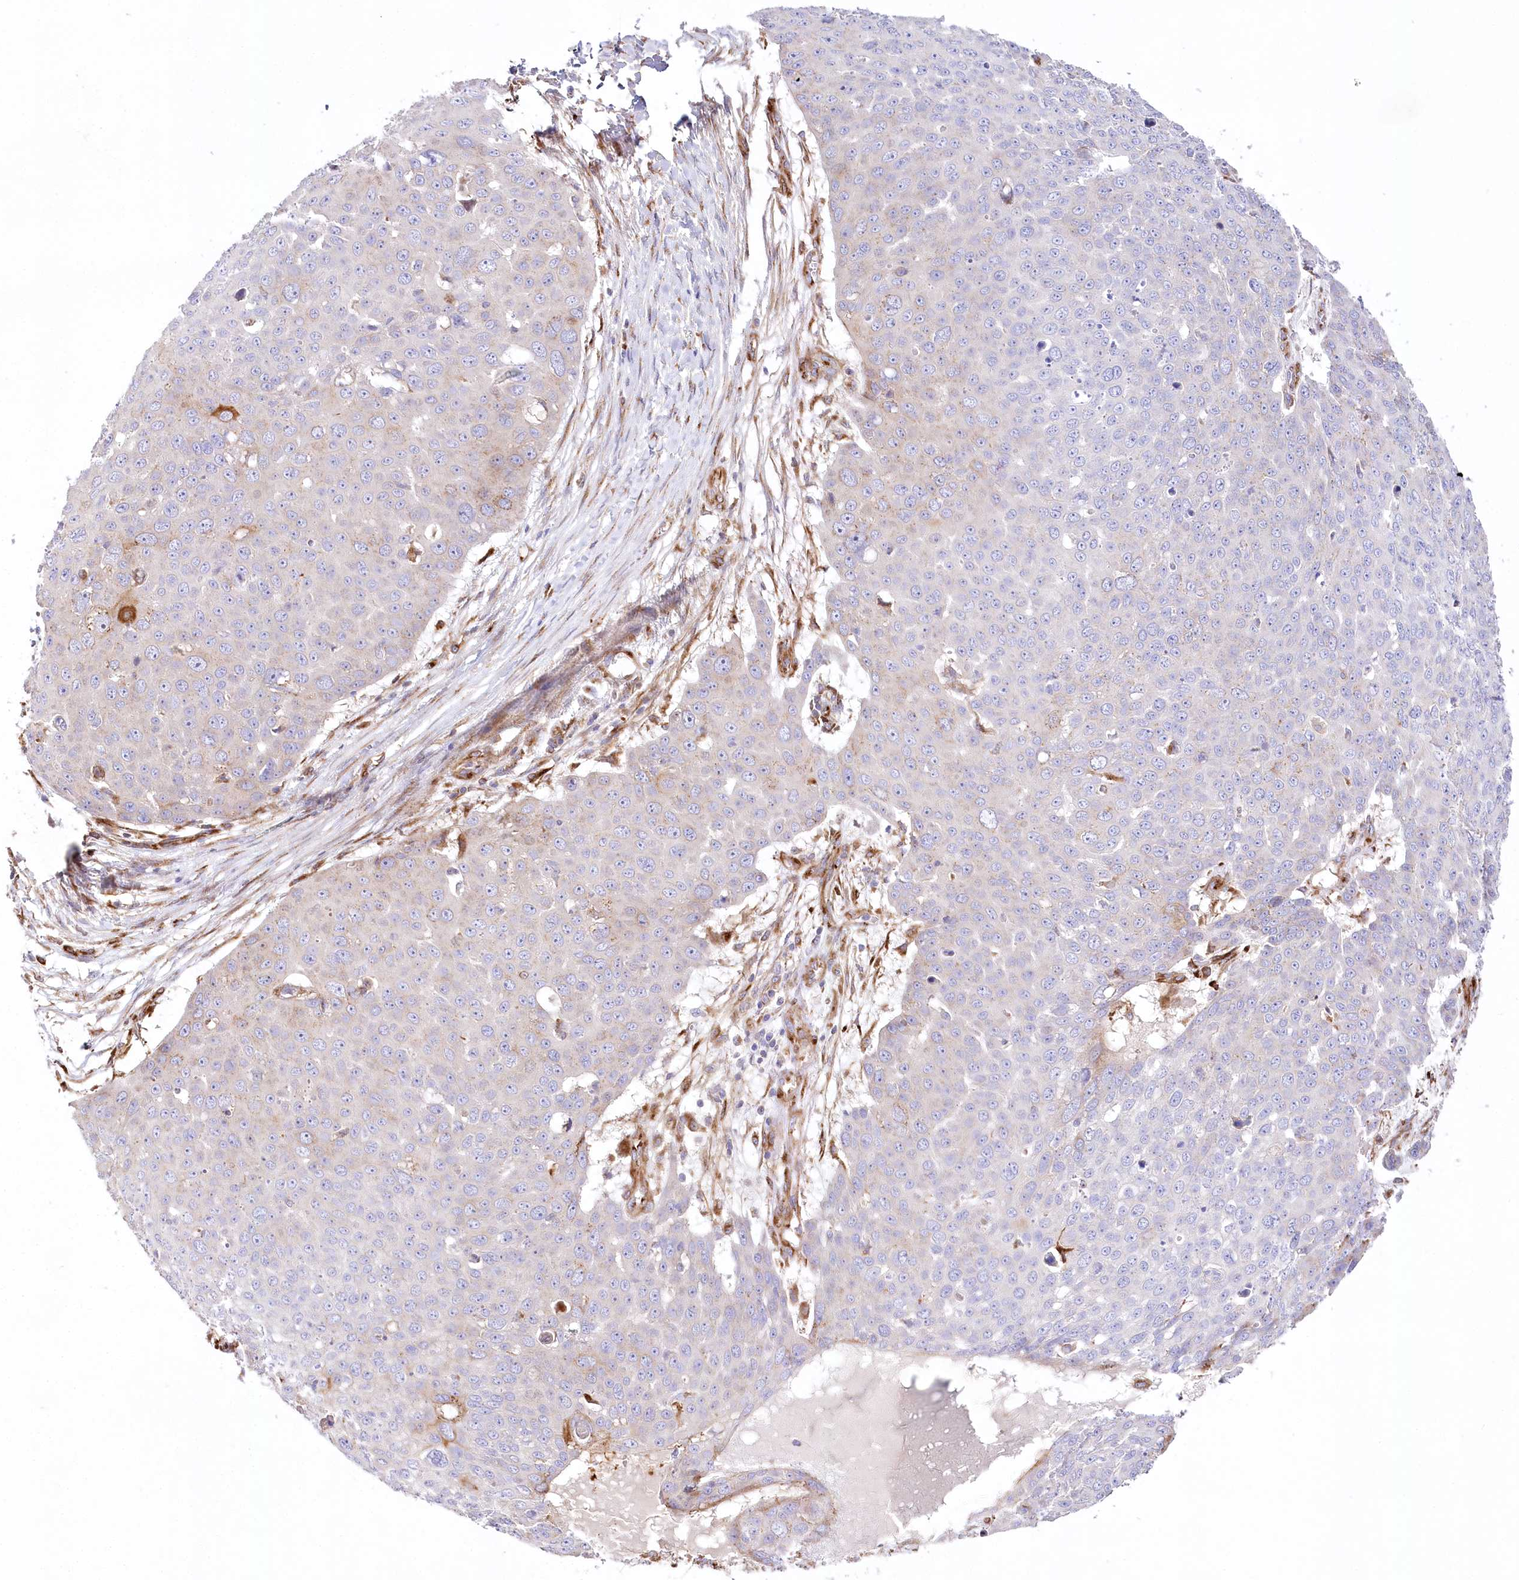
{"staining": {"intensity": "moderate", "quantity": "<25%", "location": "cytoplasmic/membranous"}, "tissue": "skin cancer", "cell_type": "Tumor cells", "image_type": "cancer", "snomed": [{"axis": "morphology", "description": "Squamous cell carcinoma, NOS"}, {"axis": "topography", "description": "Skin"}], "caption": "Tumor cells exhibit low levels of moderate cytoplasmic/membranous positivity in approximately <25% of cells in human skin cancer. The staining was performed using DAB, with brown indicating positive protein expression. Nuclei are stained blue with hematoxylin.", "gene": "ABRAXAS2", "patient": {"sex": "male", "age": 71}}